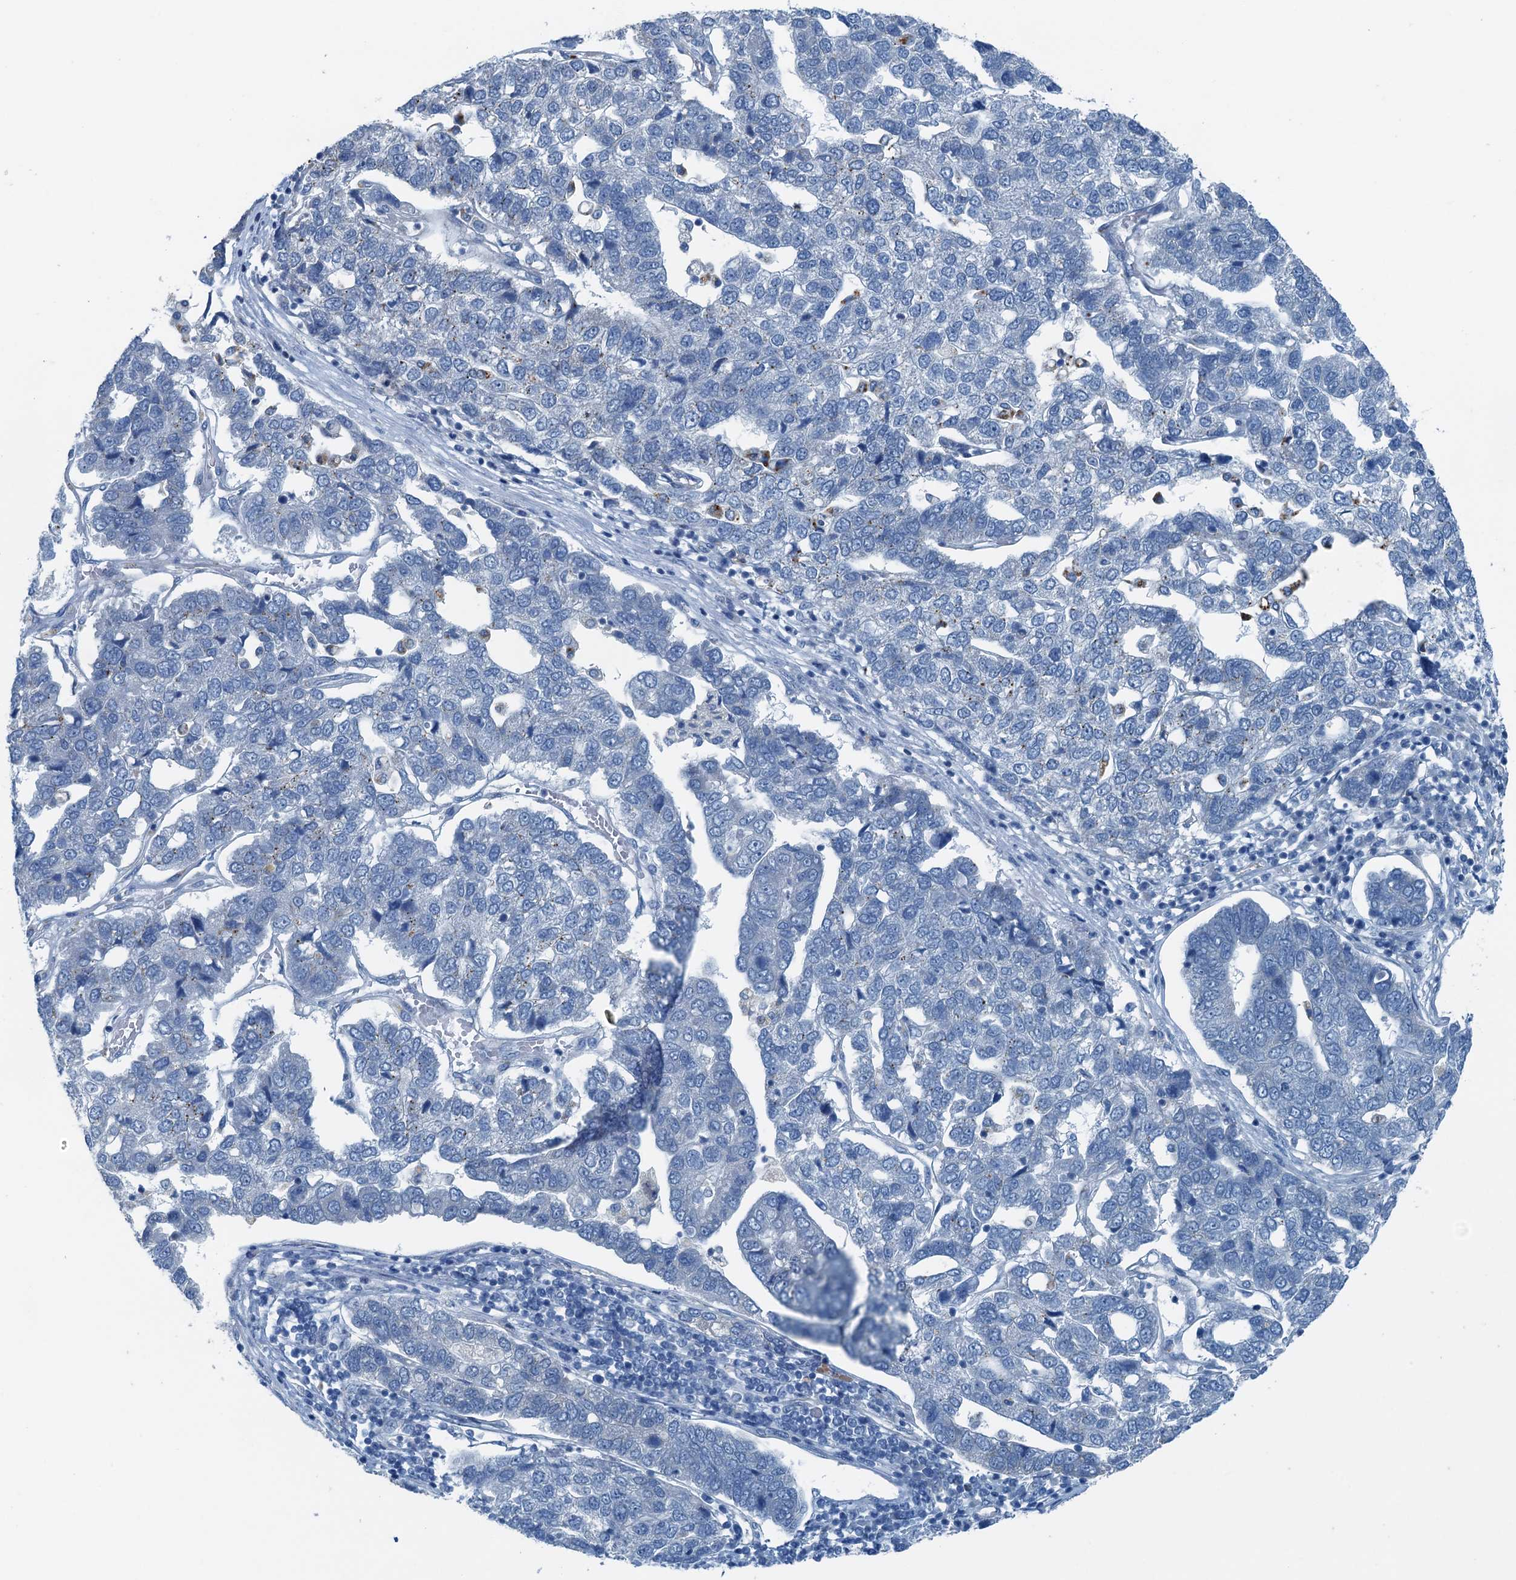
{"staining": {"intensity": "negative", "quantity": "none", "location": "none"}, "tissue": "pancreatic cancer", "cell_type": "Tumor cells", "image_type": "cancer", "snomed": [{"axis": "morphology", "description": "Adenocarcinoma, NOS"}, {"axis": "topography", "description": "Pancreas"}], "caption": "IHC of human pancreatic cancer displays no expression in tumor cells.", "gene": "GFOD2", "patient": {"sex": "female", "age": 61}}